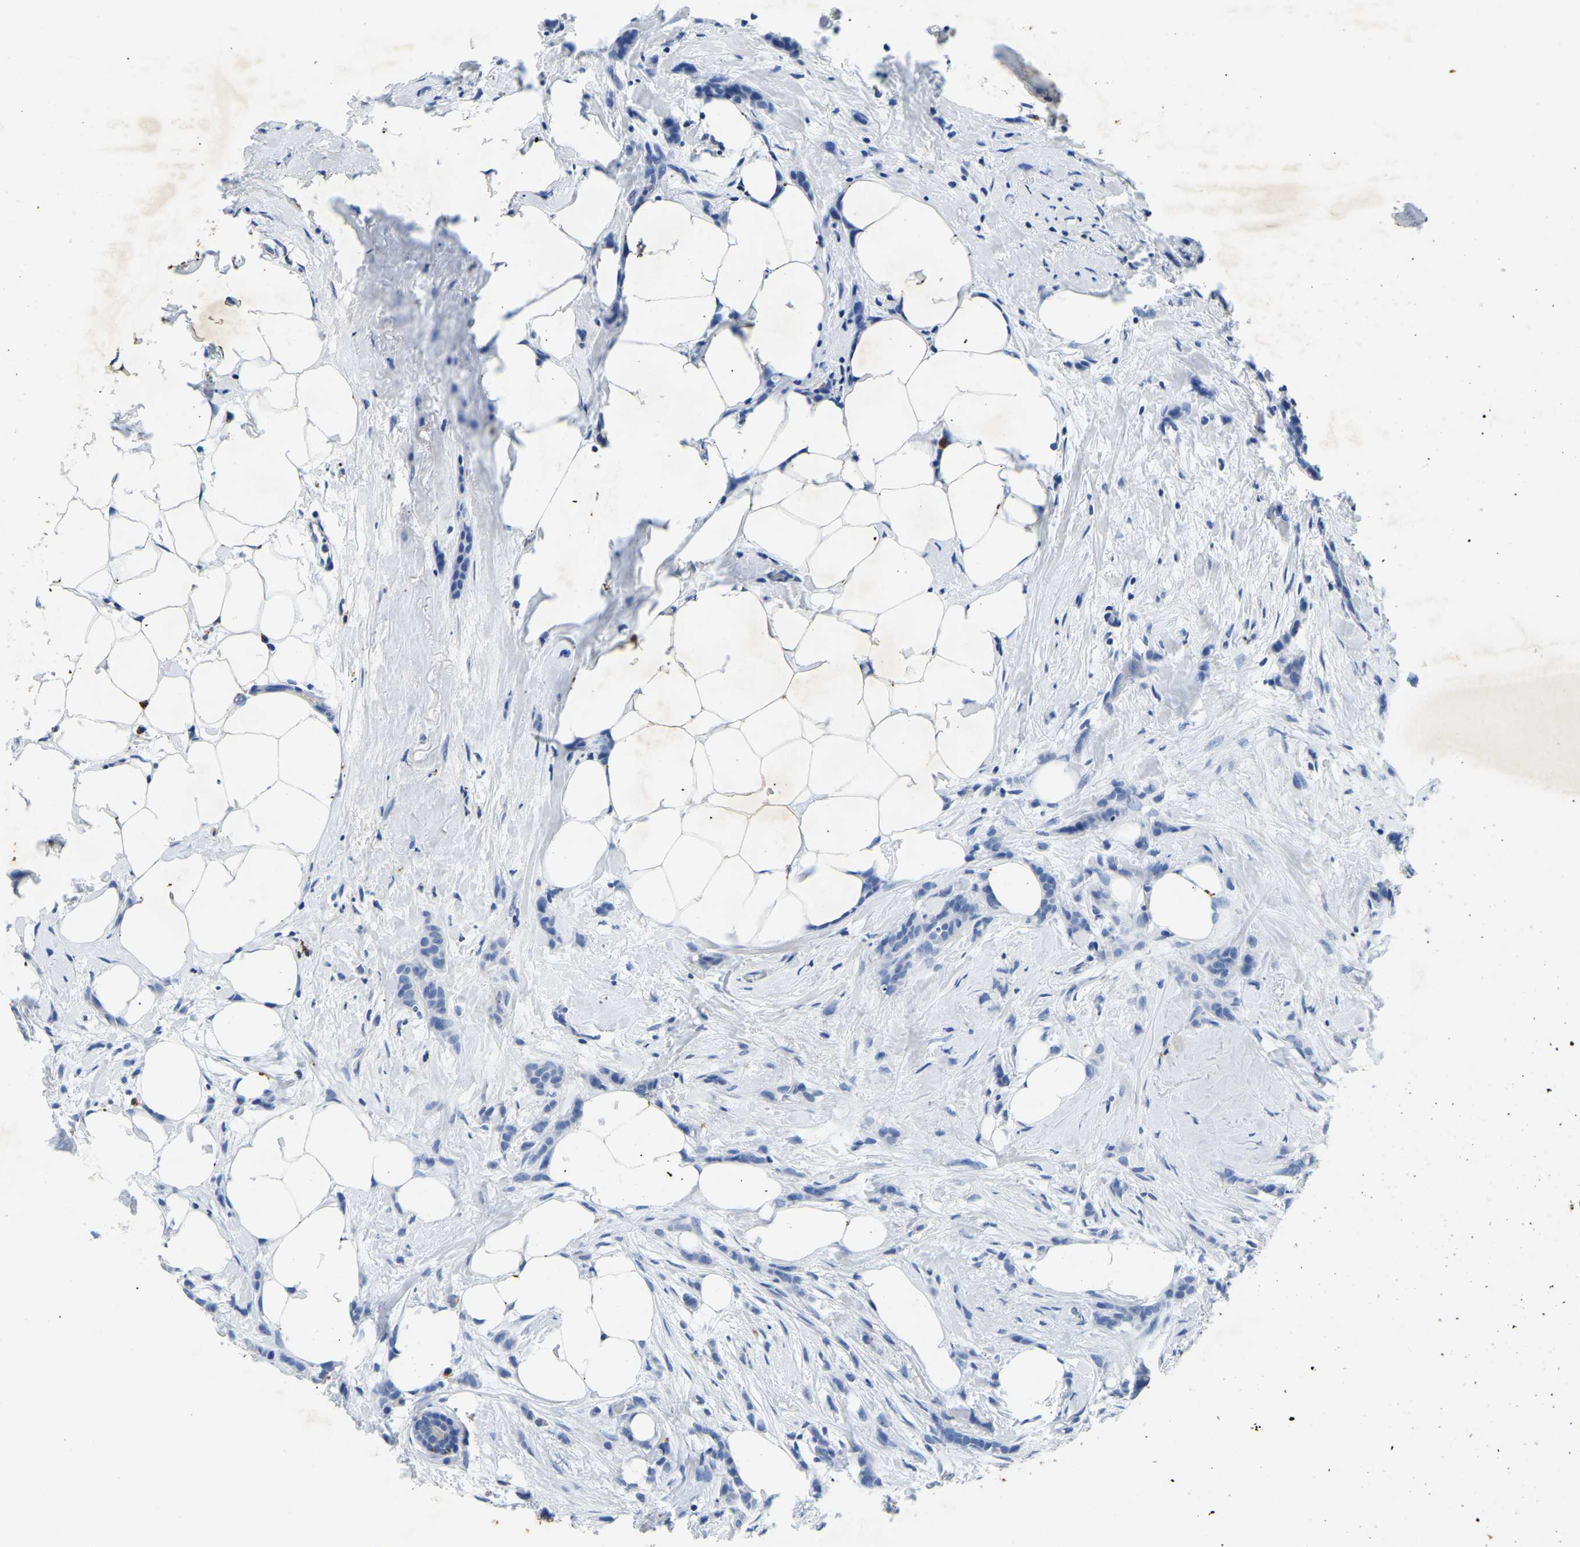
{"staining": {"intensity": "negative", "quantity": "none", "location": "none"}, "tissue": "breast cancer", "cell_type": "Tumor cells", "image_type": "cancer", "snomed": [{"axis": "morphology", "description": "Lobular carcinoma, in situ"}, {"axis": "morphology", "description": "Lobular carcinoma"}, {"axis": "topography", "description": "Breast"}], "caption": "Immunohistochemical staining of breast cancer (lobular carcinoma) reveals no significant expression in tumor cells.", "gene": "UBN2", "patient": {"sex": "female", "age": 41}}